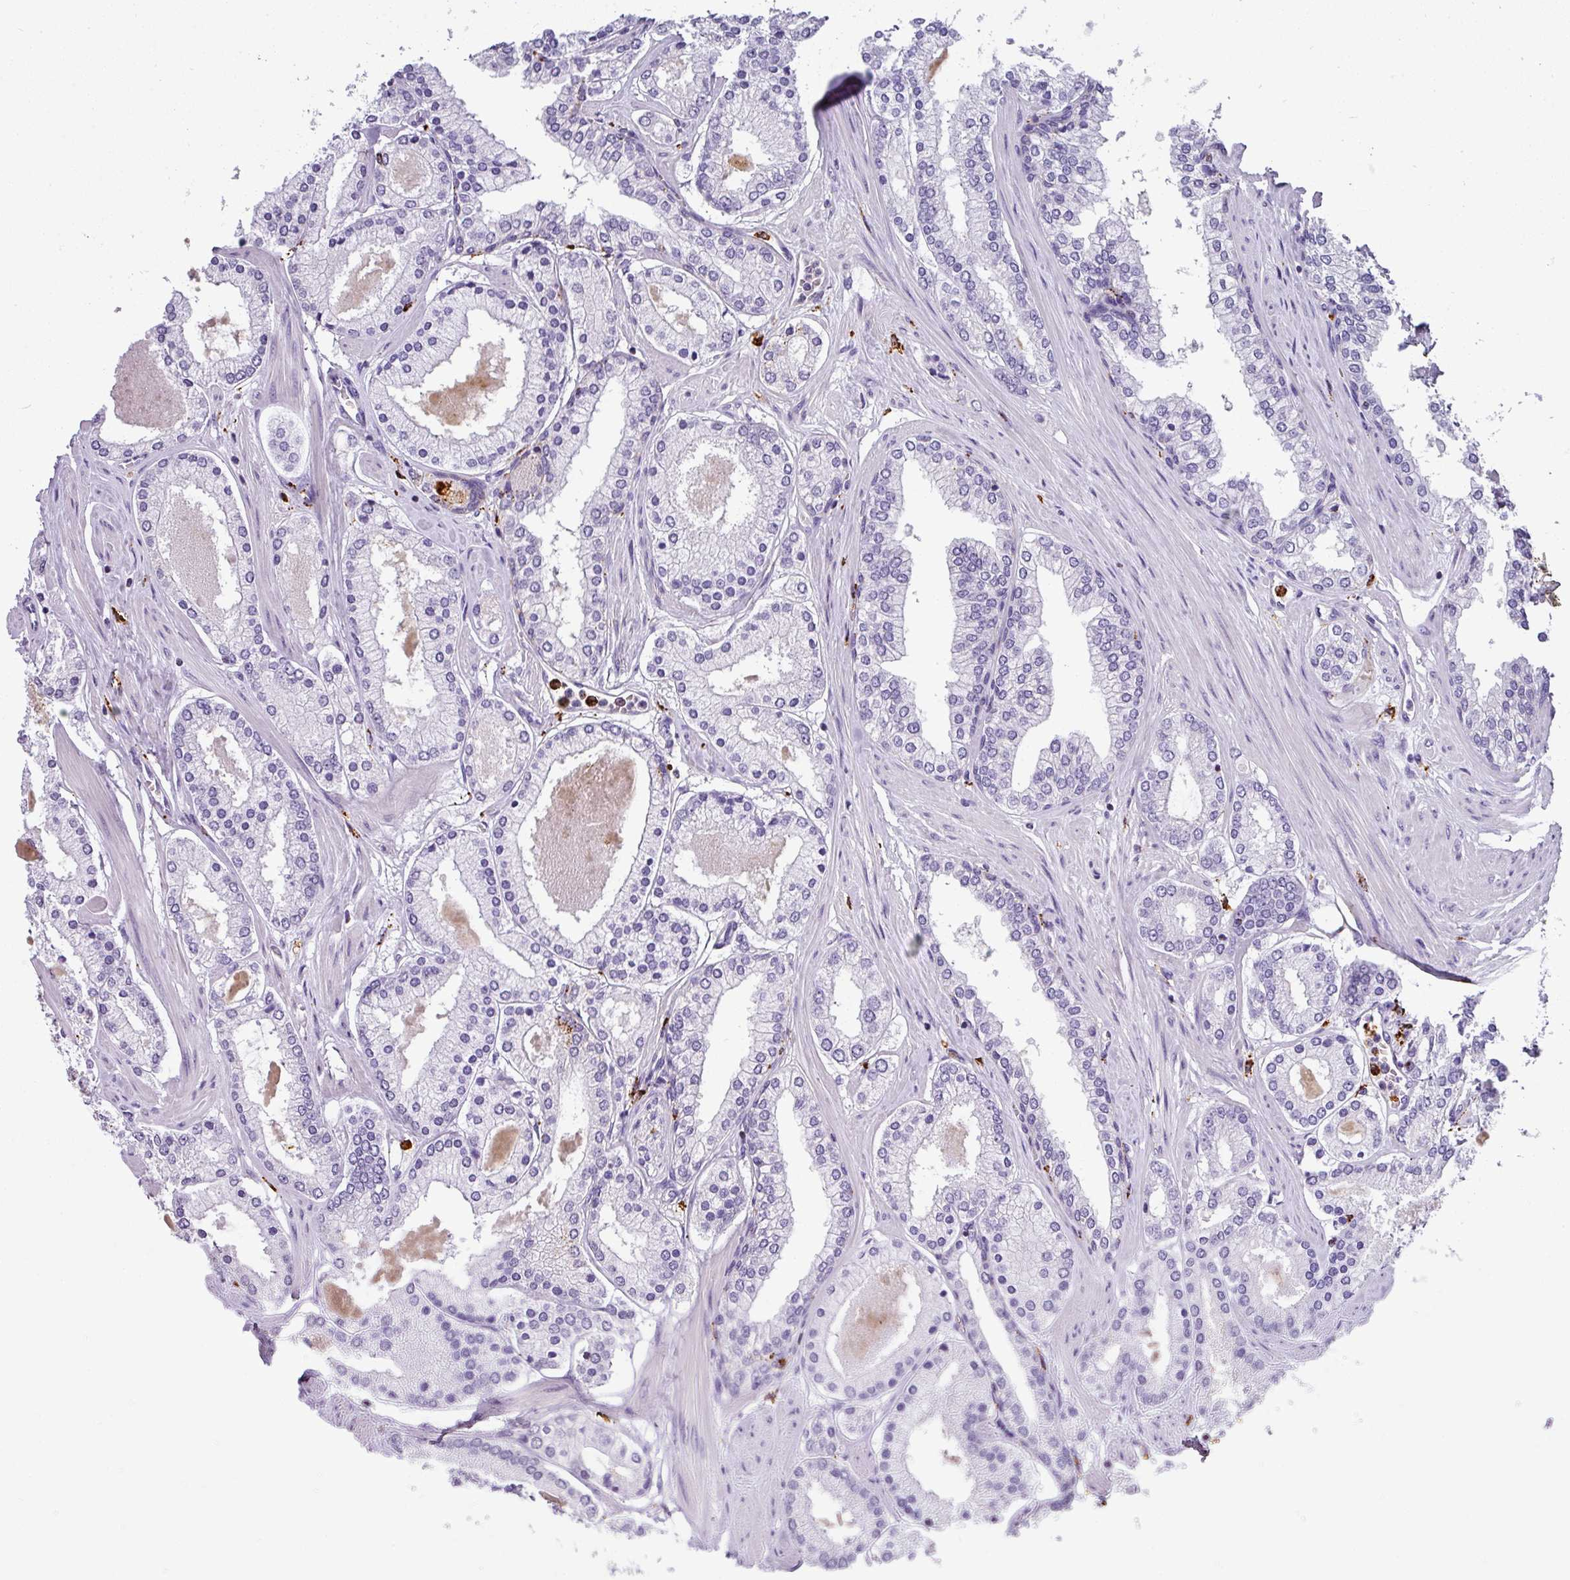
{"staining": {"intensity": "negative", "quantity": "none", "location": "none"}, "tissue": "prostate cancer", "cell_type": "Tumor cells", "image_type": "cancer", "snomed": [{"axis": "morphology", "description": "Adenocarcinoma, Low grade"}, {"axis": "topography", "description": "Prostate"}], "caption": "A micrograph of low-grade adenocarcinoma (prostate) stained for a protein exhibits no brown staining in tumor cells. The staining was performed using DAB to visualize the protein expression in brown, while the nuclei were stained in blue with hematoxylin (Magnification: 20x).", "gene": "MMACHC", "patient": {"sex": "male", "age": 42}}